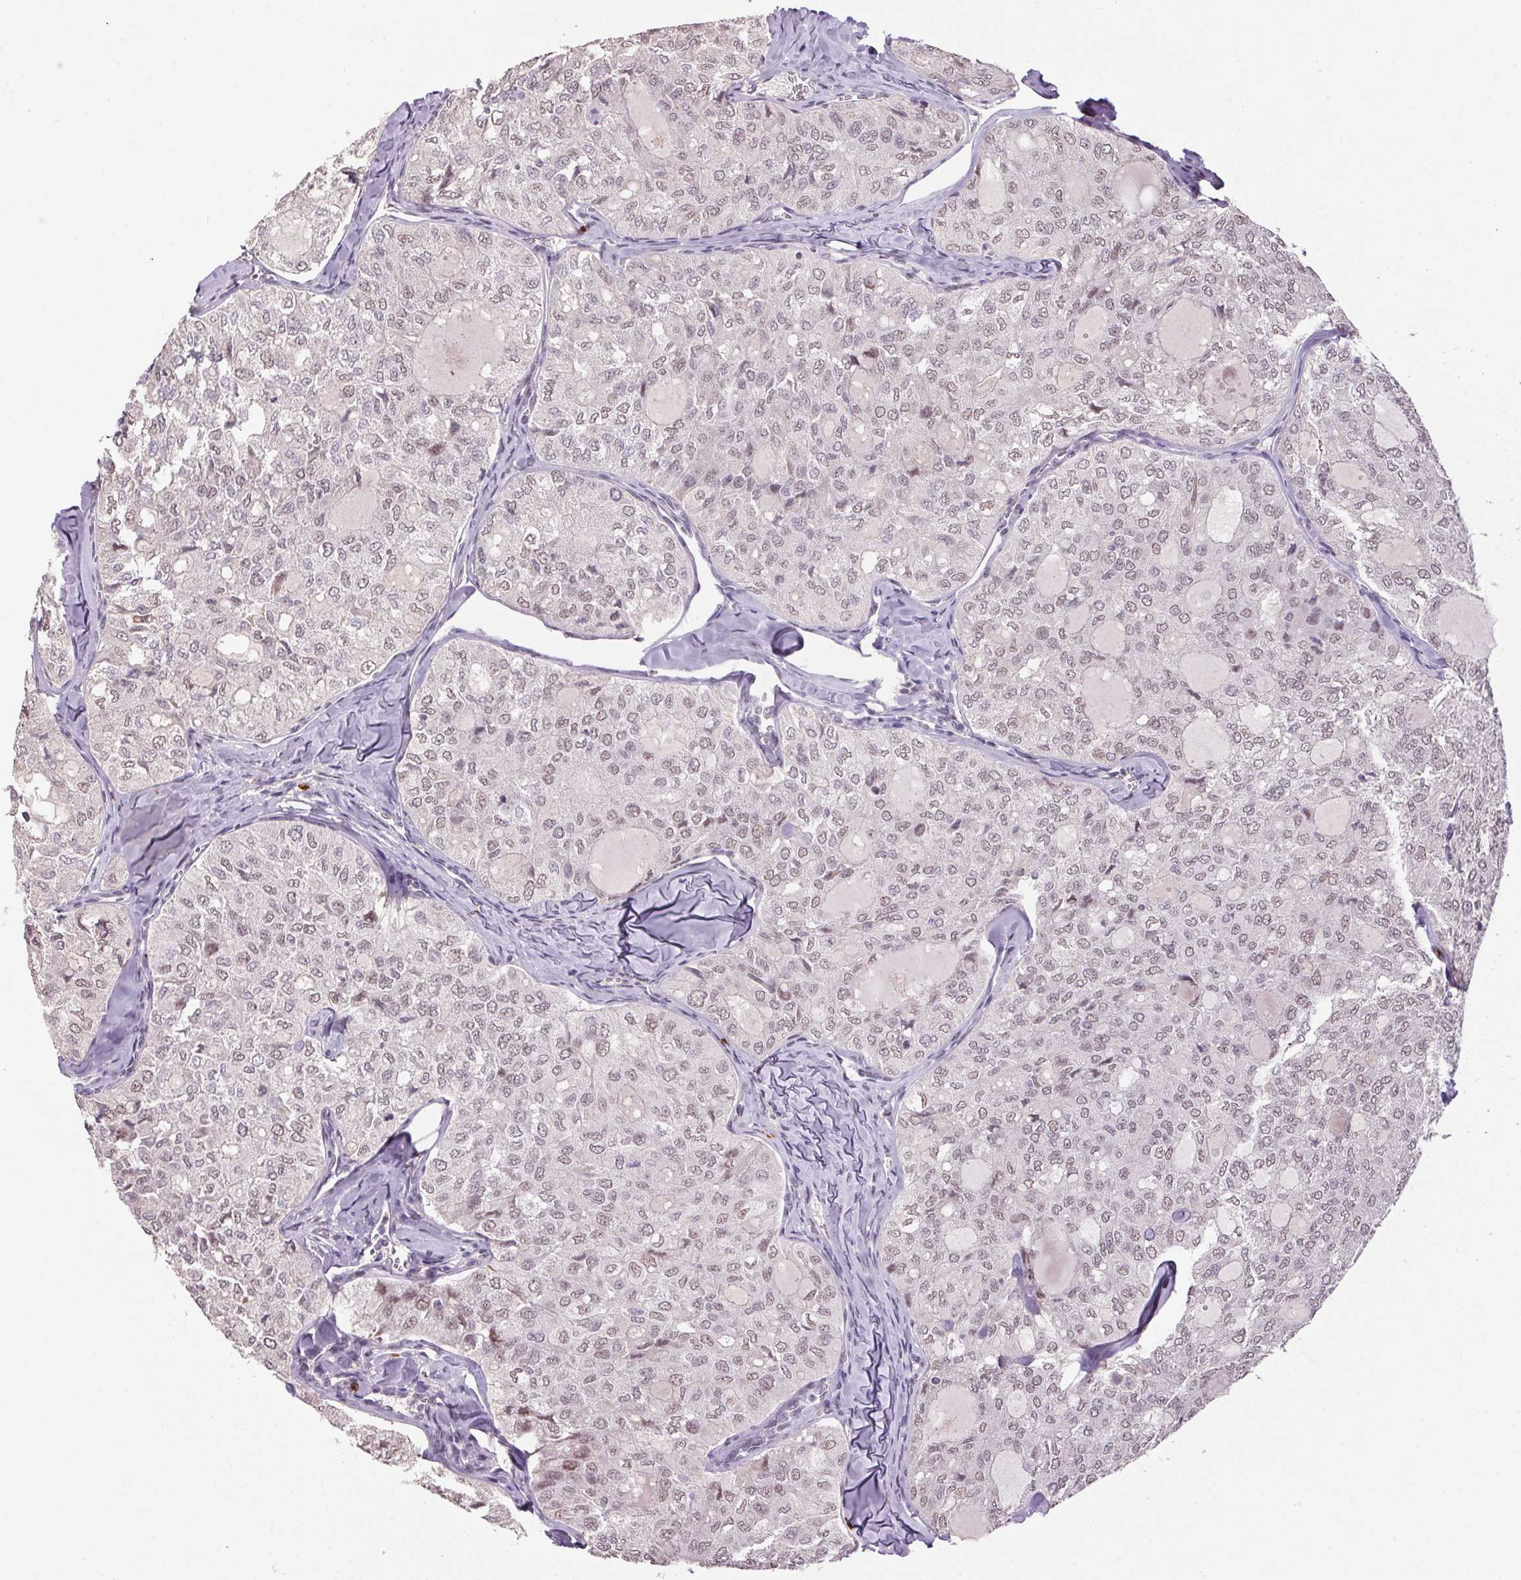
{"staining": {"intensity": "weak", "quantity": "25%-75%", "location": "nuclear"}, "tissue": "thyroid cancer", "cell_type": "Tumor cells", "image_type": "cancer", "snomed": [{"axis": "morphology", "description": "Follicular adenoma carcinoma, NOS"}, {"axis": "topography", "description": "Thyroid gland"}], "caption": "Human thyroid cancer (follicular adenoma carcinoma) stained with a protein marker displays weak staining in tumor cells.", "gene": "ZBTB4", "patient": {"sex": "male", "age": 75}}